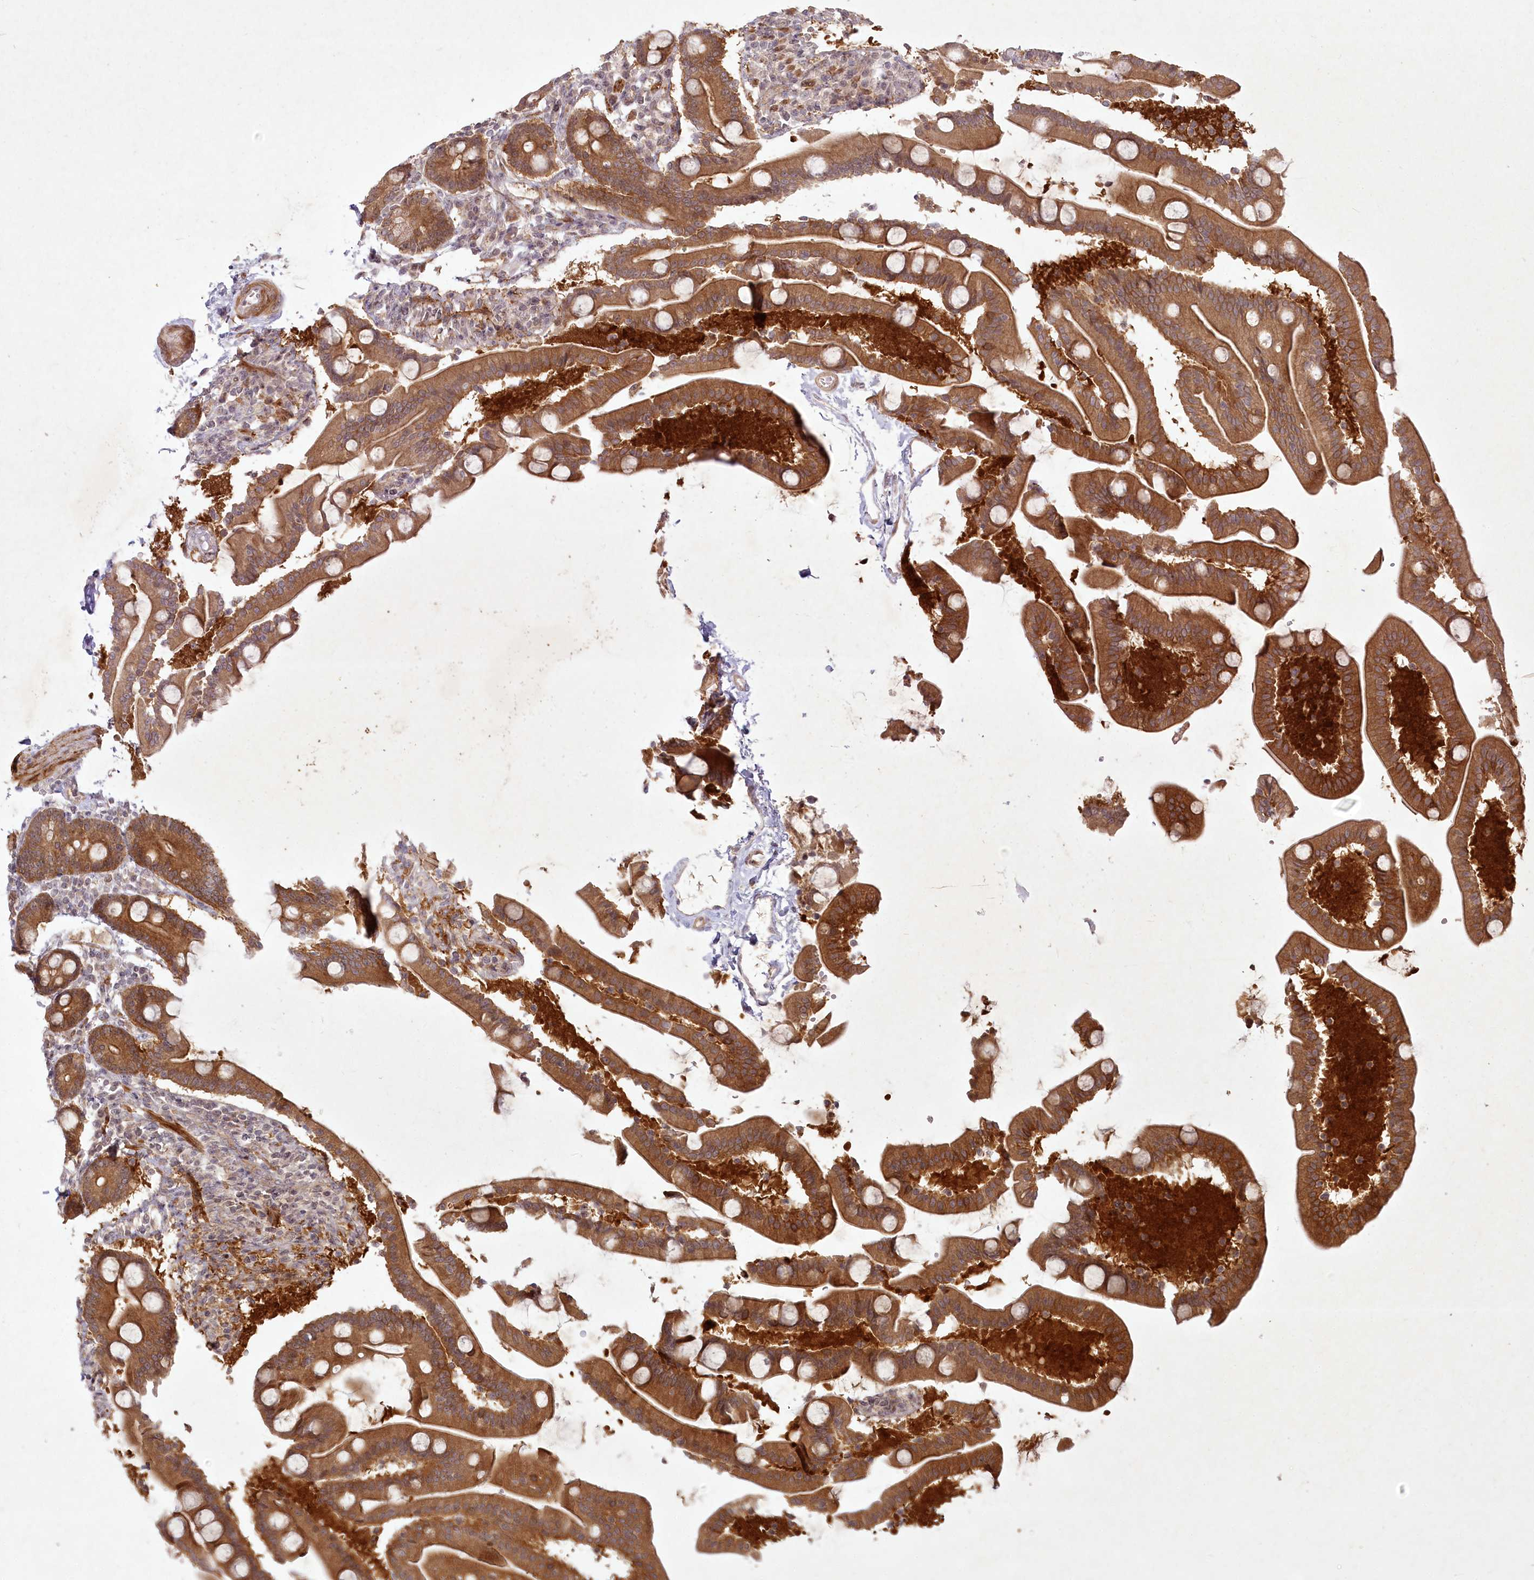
{"staining": {"intensity": "strong", "quantity": ">75%", "location": "cytoplasmic/membranous"}, "tissue": "duodenum", "cell_type": "Glandular cells", "image_type": "normal", "snomed": [{"axis": "morphology", "description": "Normal tissue, NOS"}, {"axis": "topography", "description": "Duodenum"}], "caption": "Brown immunohistochemical staining in unremarkable duodenum reveals strong cytoplasmic/membranous staining in approximately >75% of glandular cells. (Brightfield microscopy of DAB IHC at high magnification).", "gene": "SH2D3A", "patient": {"sex": "male", "age": 54}}